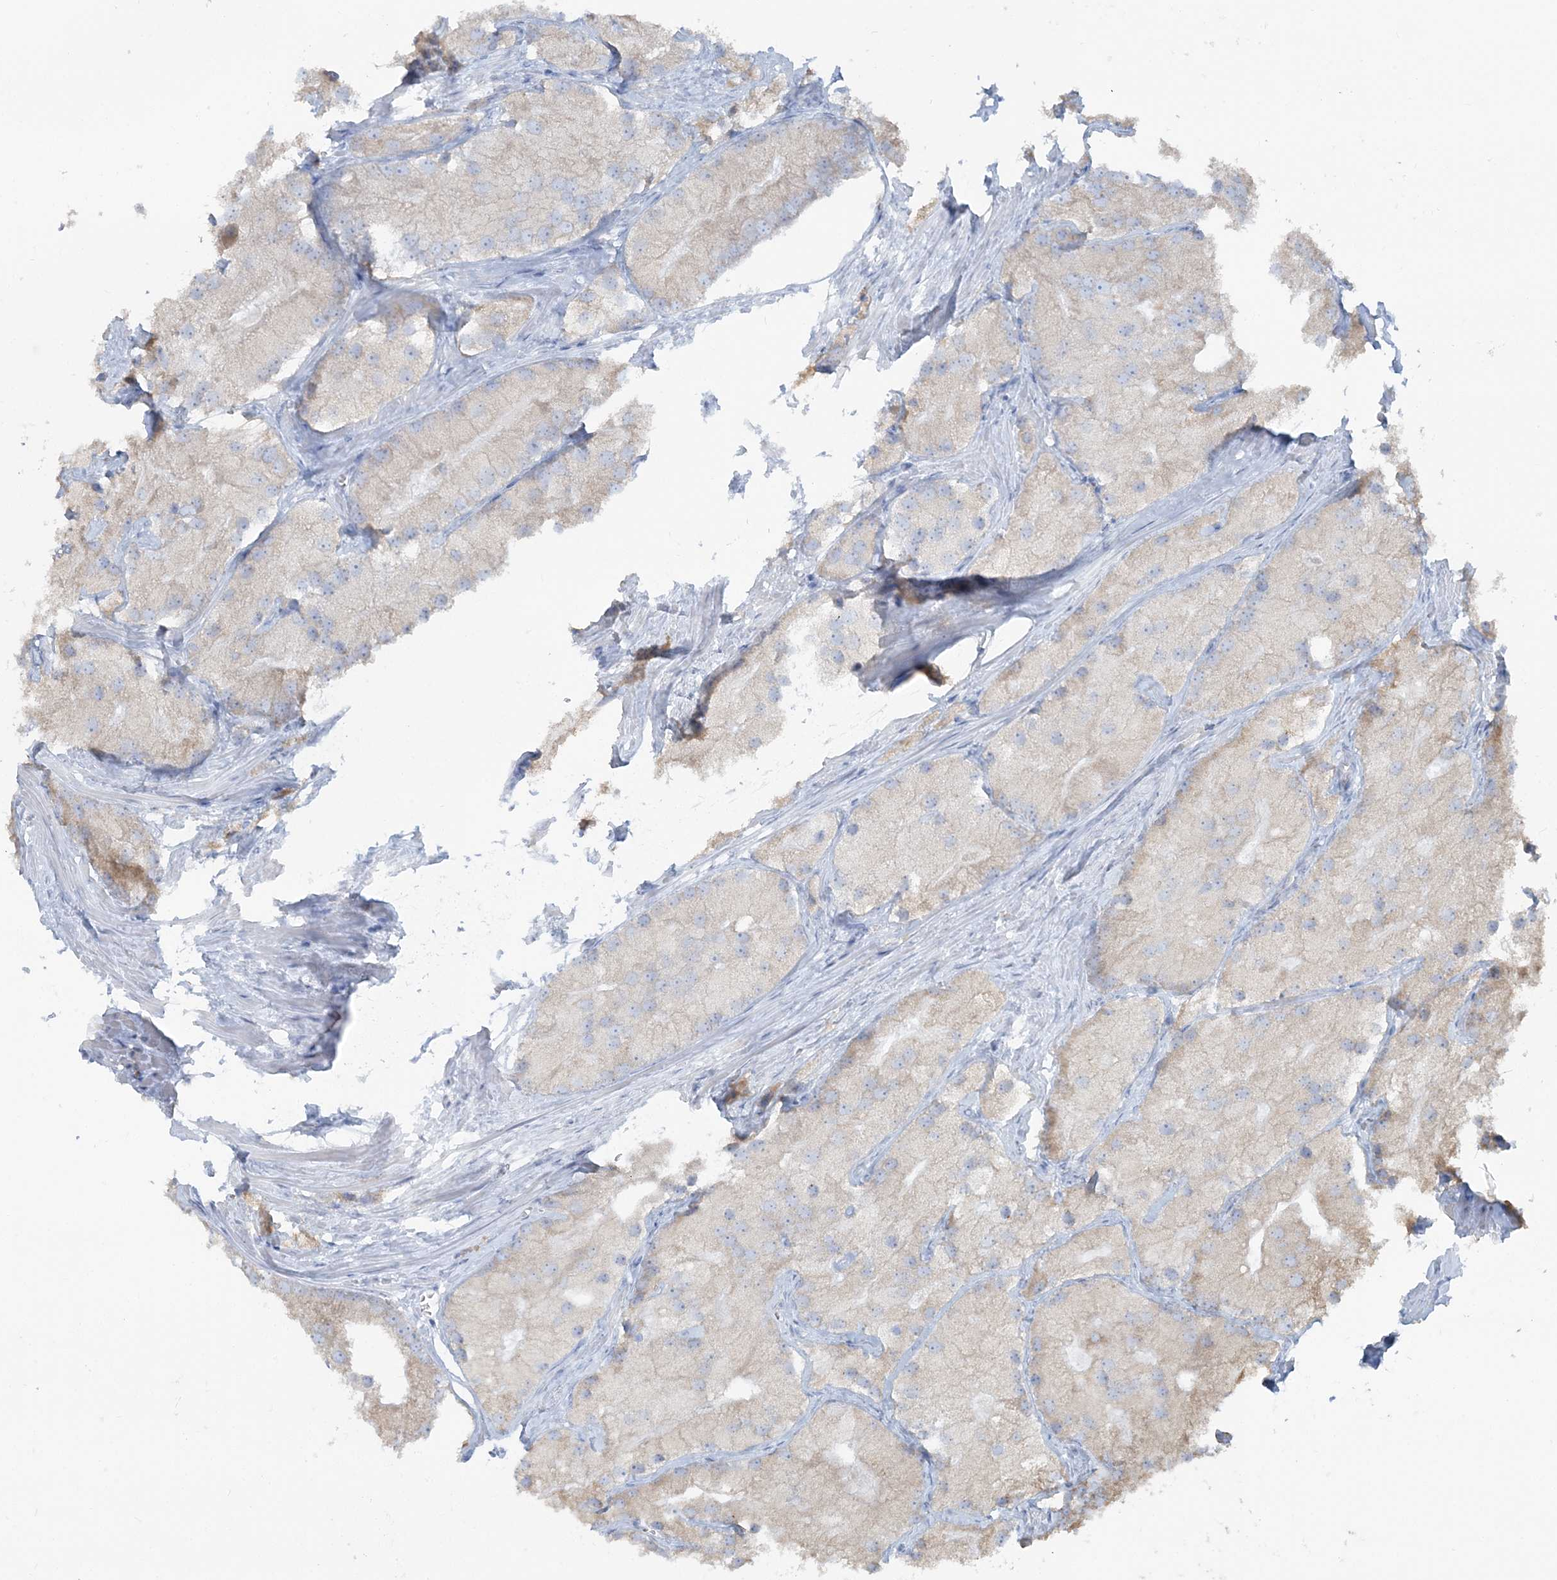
{"staining": {"intensity": "negative", "quantity": "none", "location": "none"}, "tissue": "prostate cancer", "cell_type": "Tumor cells", "image_type": "cancer", "snomed": [{"axis": "morphology", "description": "Adenocarcinoma, Low grade"}, {"axis": "topography", "description": "Prostate"}], "caption": "The immunohistochemistry (IHC) micrograph has no significant staining in tumor cells of low-grade adenocarcinoma (prostate) tissue.", "gene": "TBC1D5", "patient": {"sex": "male", "age": 69}}